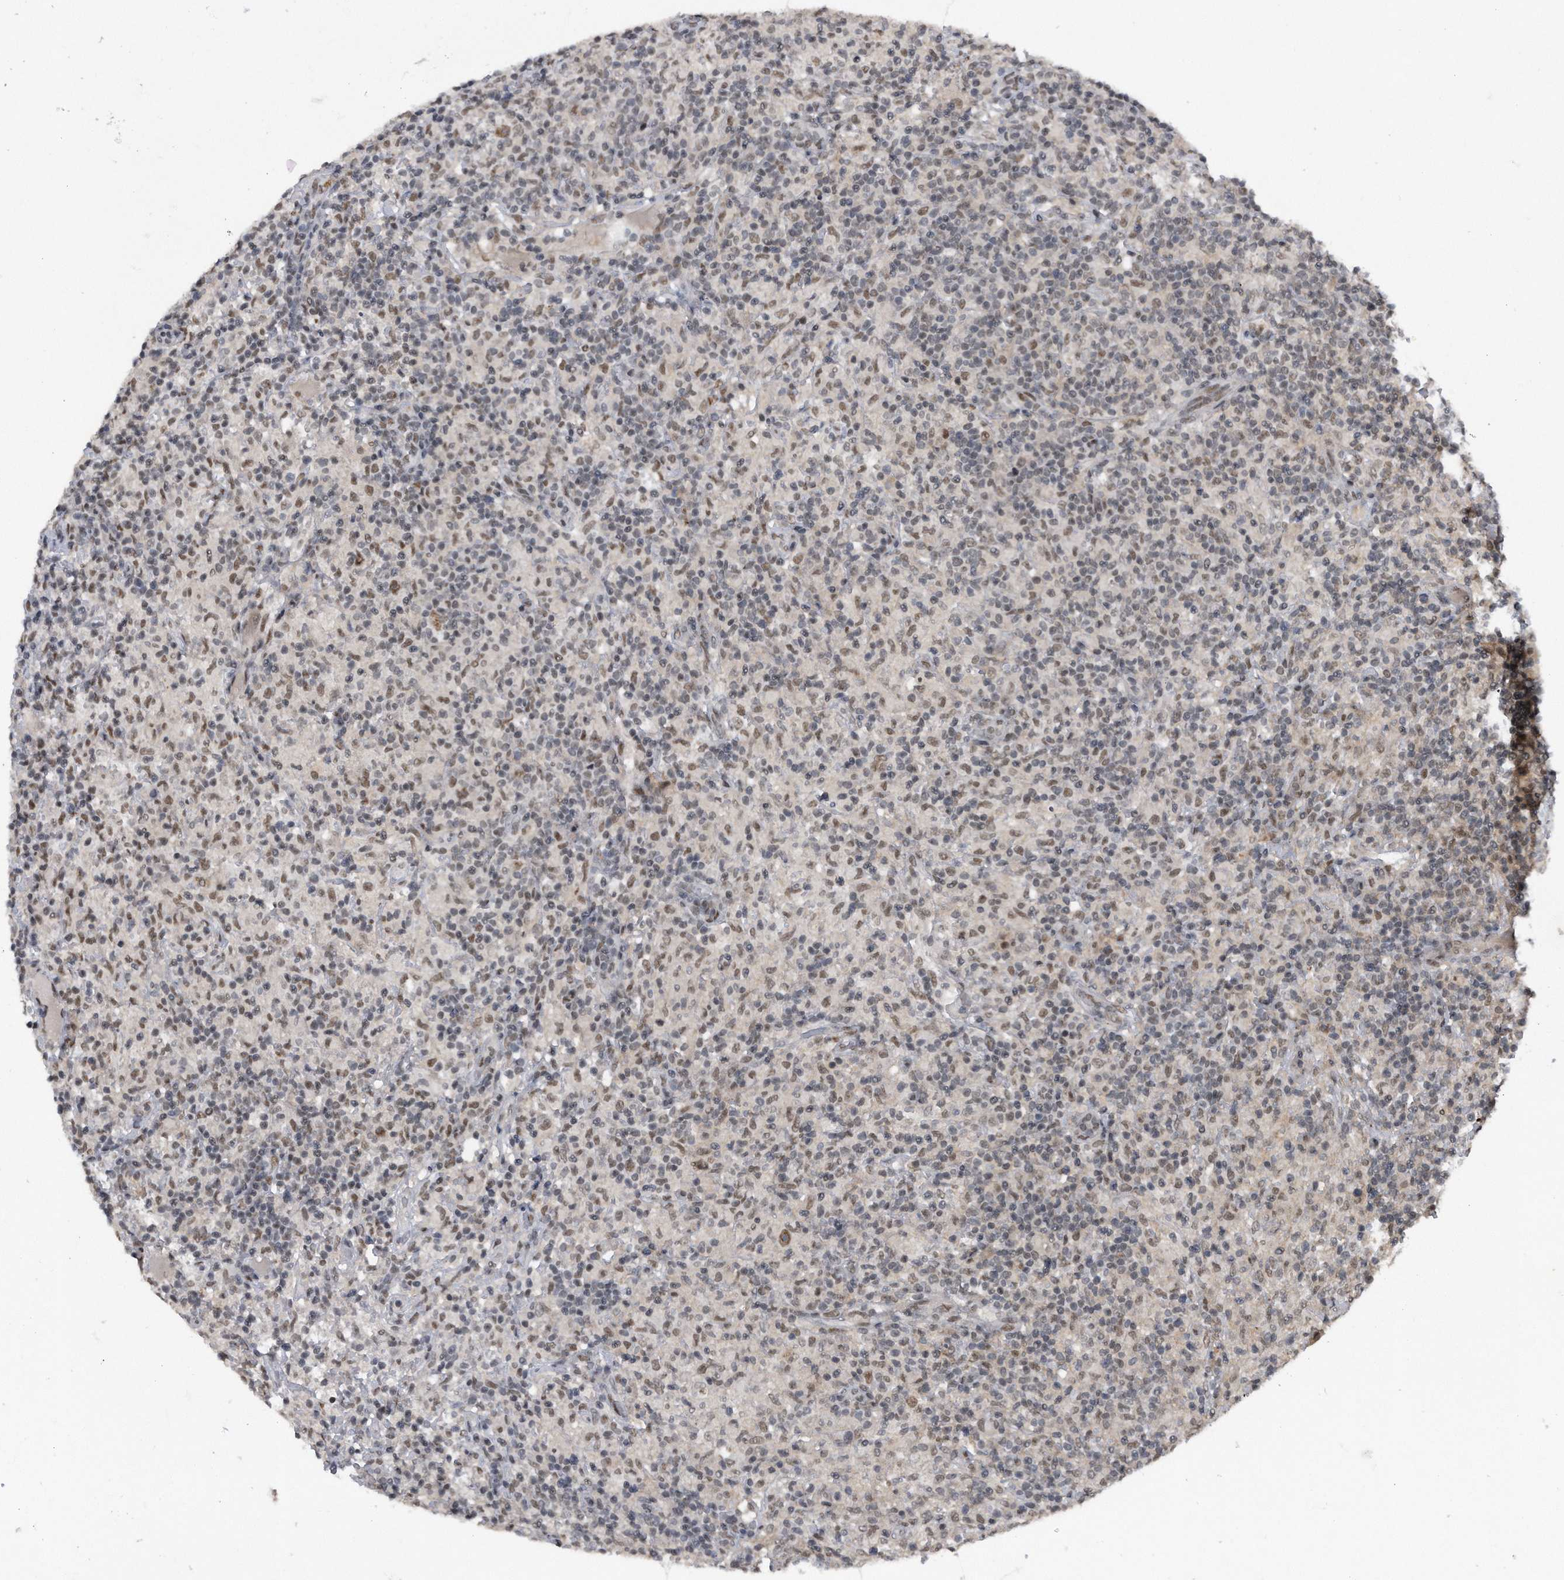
{"staining": {"intensity": "moderate", "quantity": "25%-75%", "location": "nuclear"}, "tissue": "lymphoma", "cell_type": "Tumor cells", "image_type": "cancer", "snomed": [{"axis": "morphology", "description": "Hodgkin's disease, NOS"}, {"axis": "topography", "description": "Lymph node"}], "caption": "Immunohistochemistry staining of lymphoma, which displays medium levels of moderate nuclear positivity in approximately 25%-75% of tumor cells indicating moderate nuclear protein expression. The staining was performed using DAB (3,3'-diaminobenzidine) (brown) for protein detection and nuclei were counterstained in hematoxylin (blue).", "gene": "VIRMA", "patient": {"sex": "male", "age": 70}}